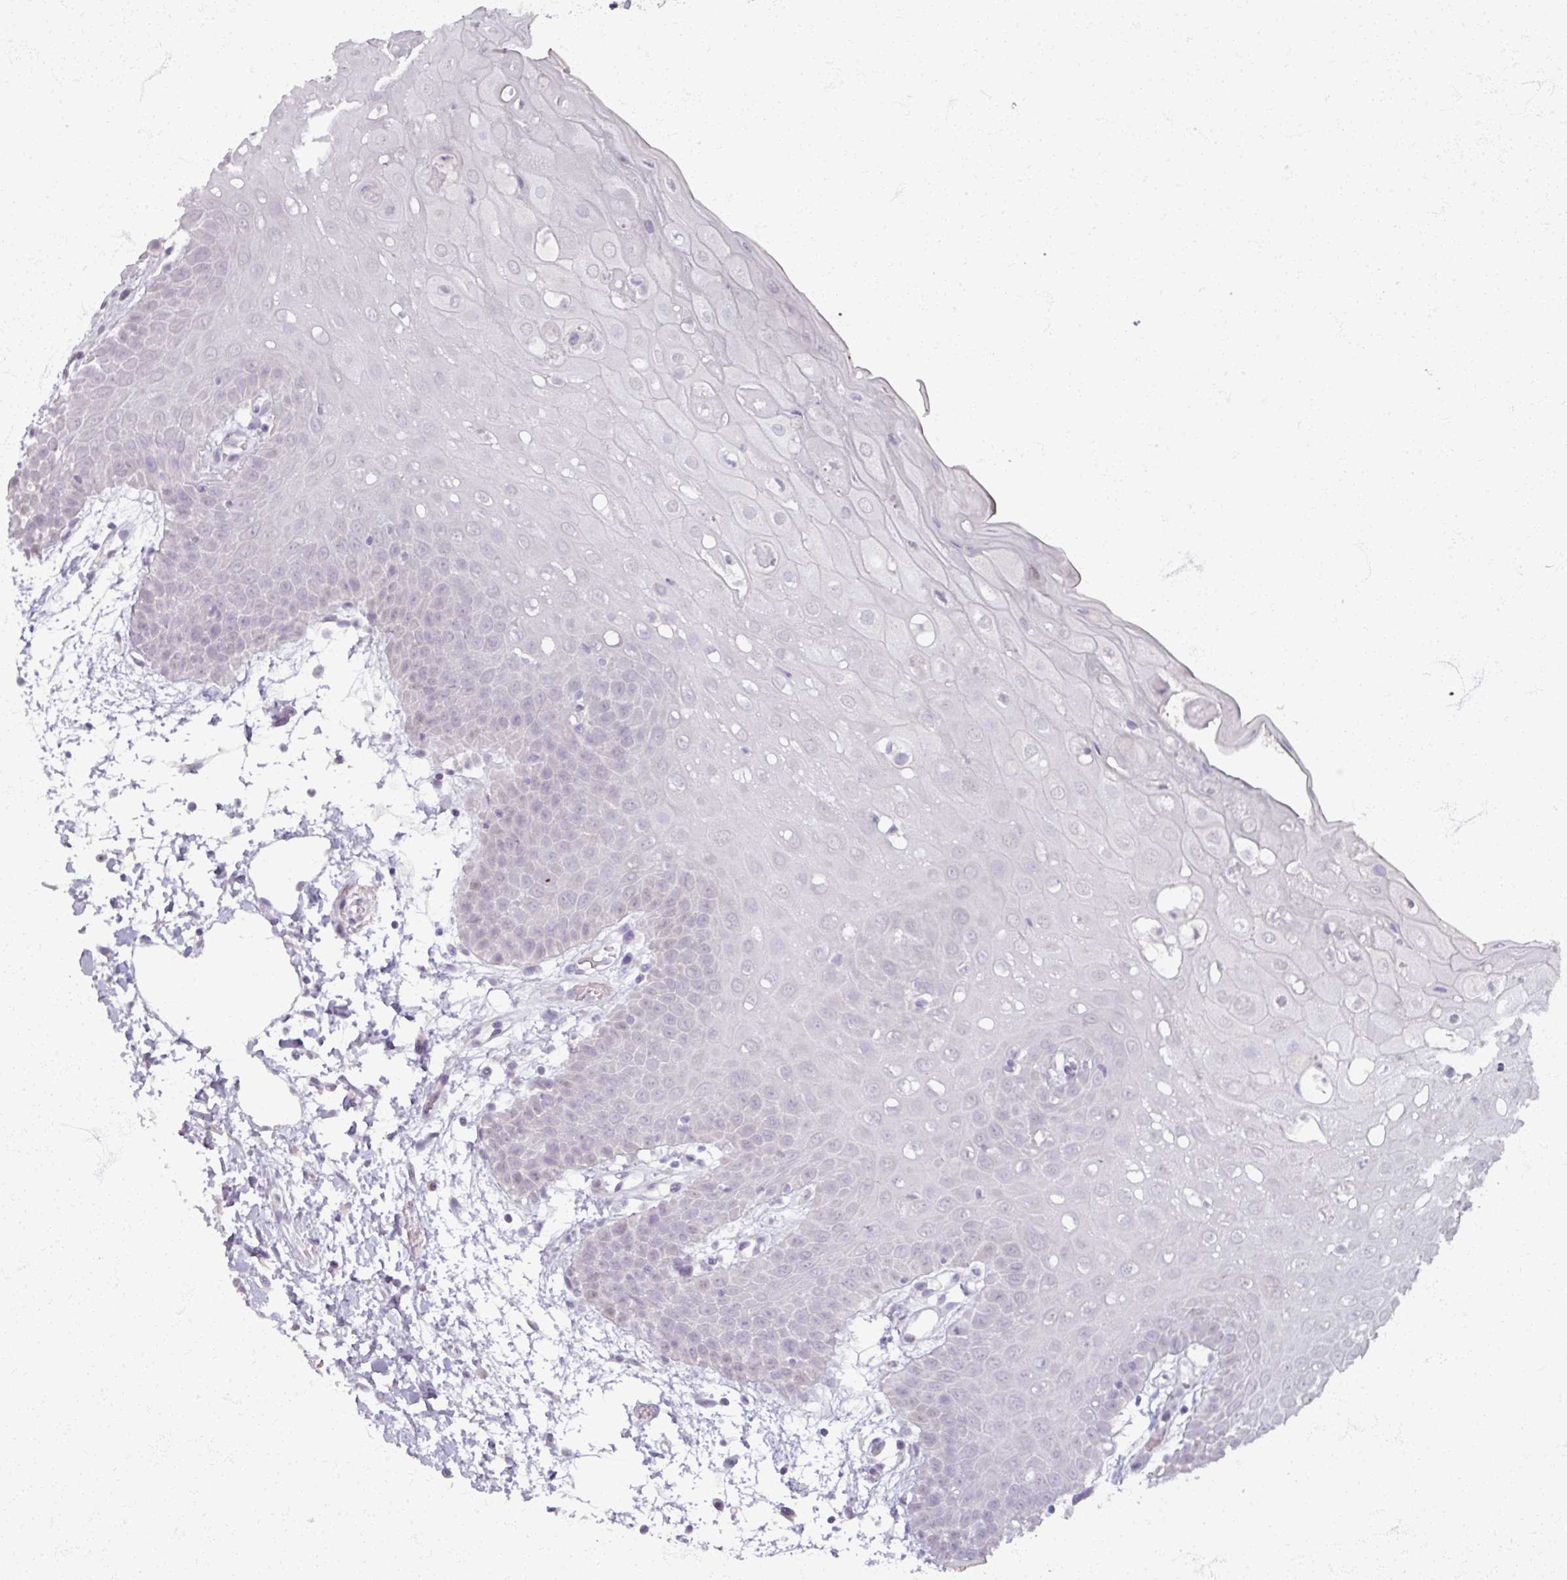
{"staining": {"intensity": "negative", "quantity": "none", "location": "none"}, "tissue": "oral mucosa", "cell_type": "Squamous epithelial cells", "image_type": "normal", "snomed": [{"axis": "morphology", "description": "Normal tissue, NOS"}, {"axis": "topography", "description": "Oral tissue"}, {"axis": "topography", "description": "Tounge, NOS"}], "caption": "The image displays no staining of squamous epithelial cells in unremarkable oral mucosa. (Stains: DAB (3,3'-diaminobenzidine) immunohistochemistry with hematoxylin counter stain, Microscopy: brightfield microscopy at high magnification).", "gene": "SOX11", "patient": {"sex": "female", "age": 59}}